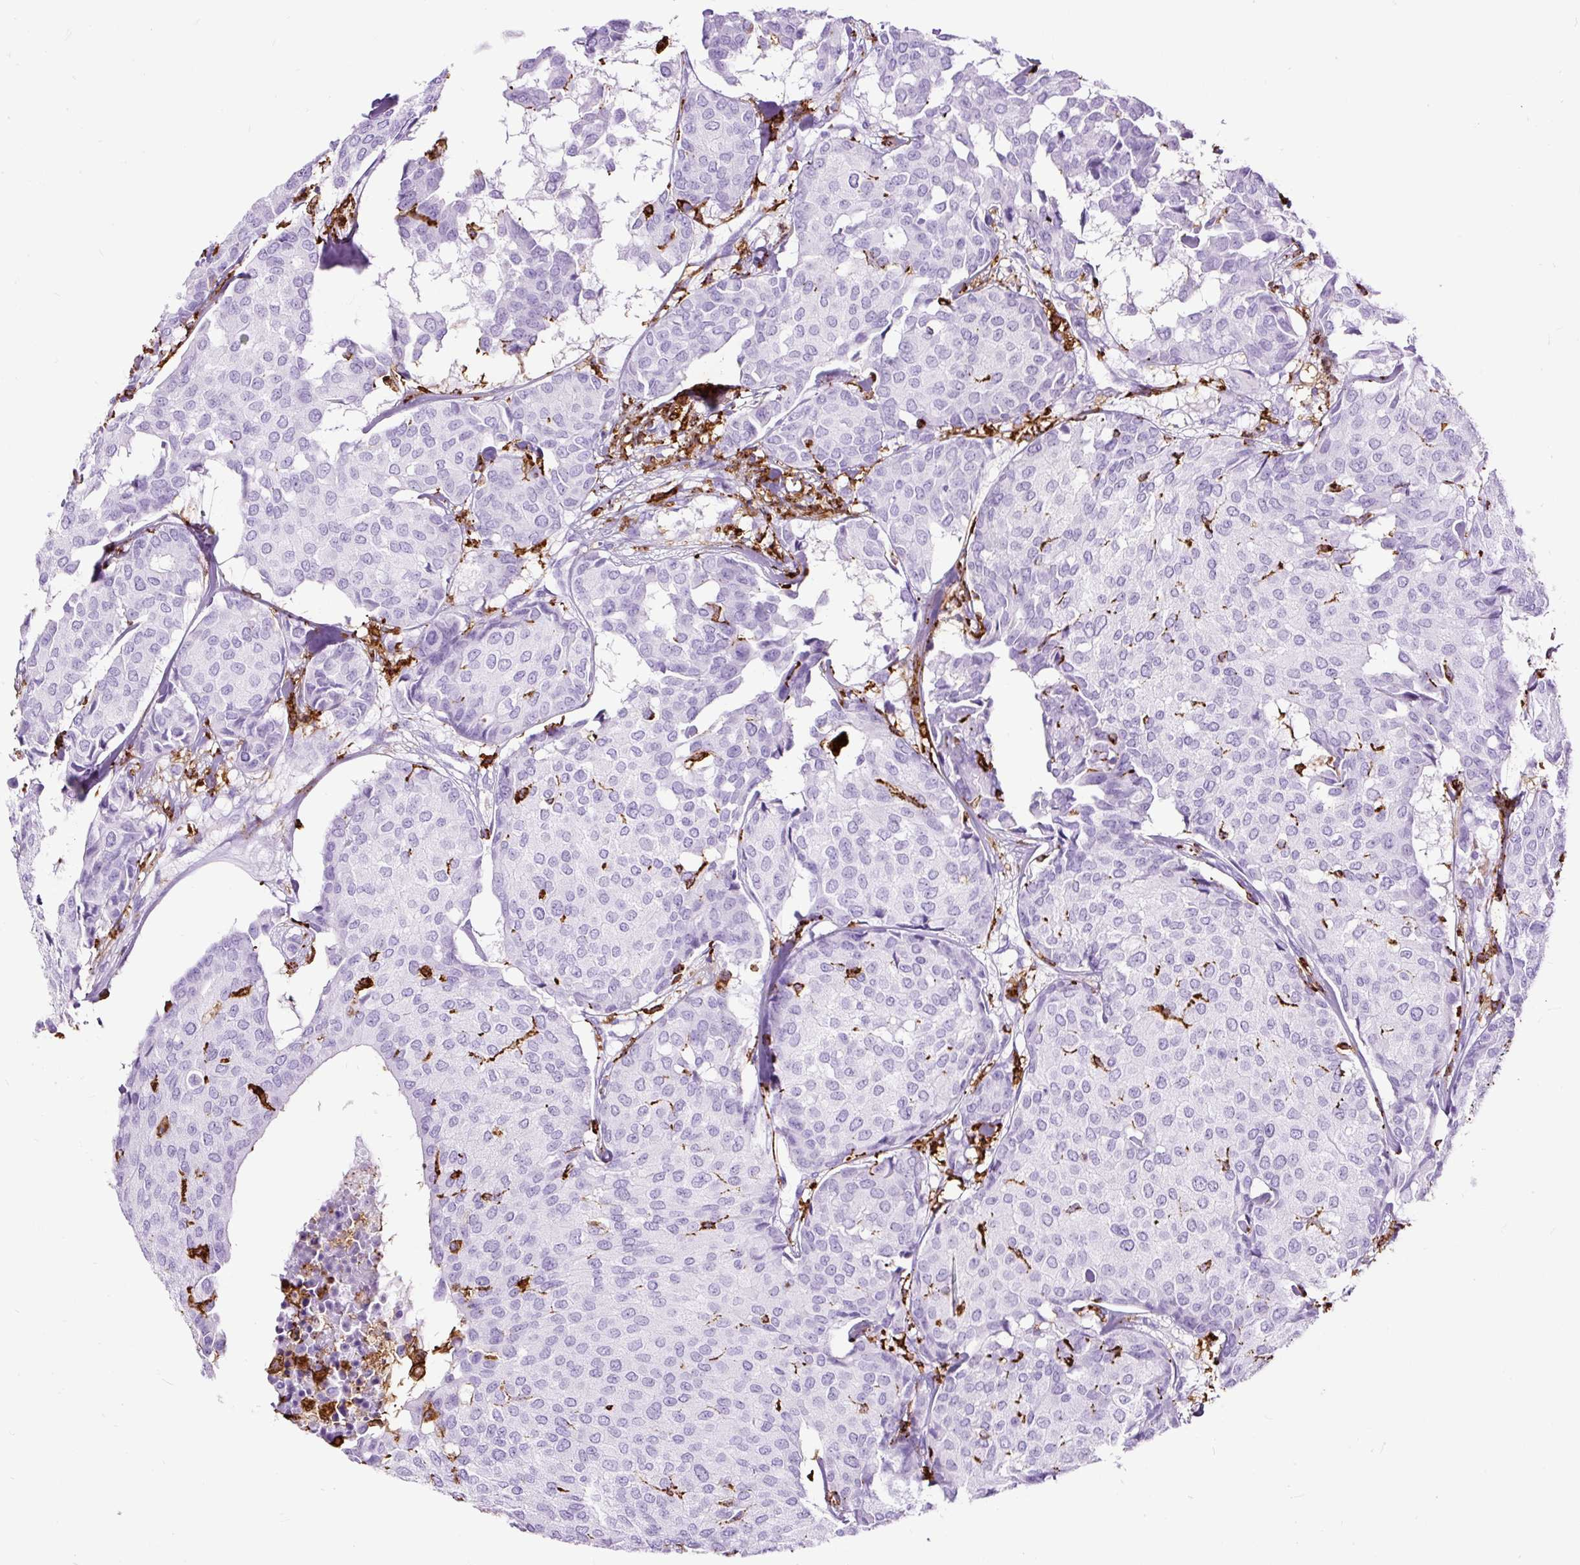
{"staining": {"intensity": "negative", "quantity": "none", "location": "none"}, "tissue": "breast cancer", "cell_type": "Tumor cells", "image_type": "cancer", "snomed": [{"axis": "morphology", "description": "Duct carcinoma"}, {"axis": "topography", "description": "Breast"}], "caption": "Immunohistochemistry (IHC) micrograph of neoplastic tissue: human invasive ductal carcinoma (breast) stained with DAB (3,3'-diaminobenzidine) demonstrates no significant protein expression in tumor cells.", "gene": "HLA-DRA", "patient": {"sex": "female", "age": 75}}